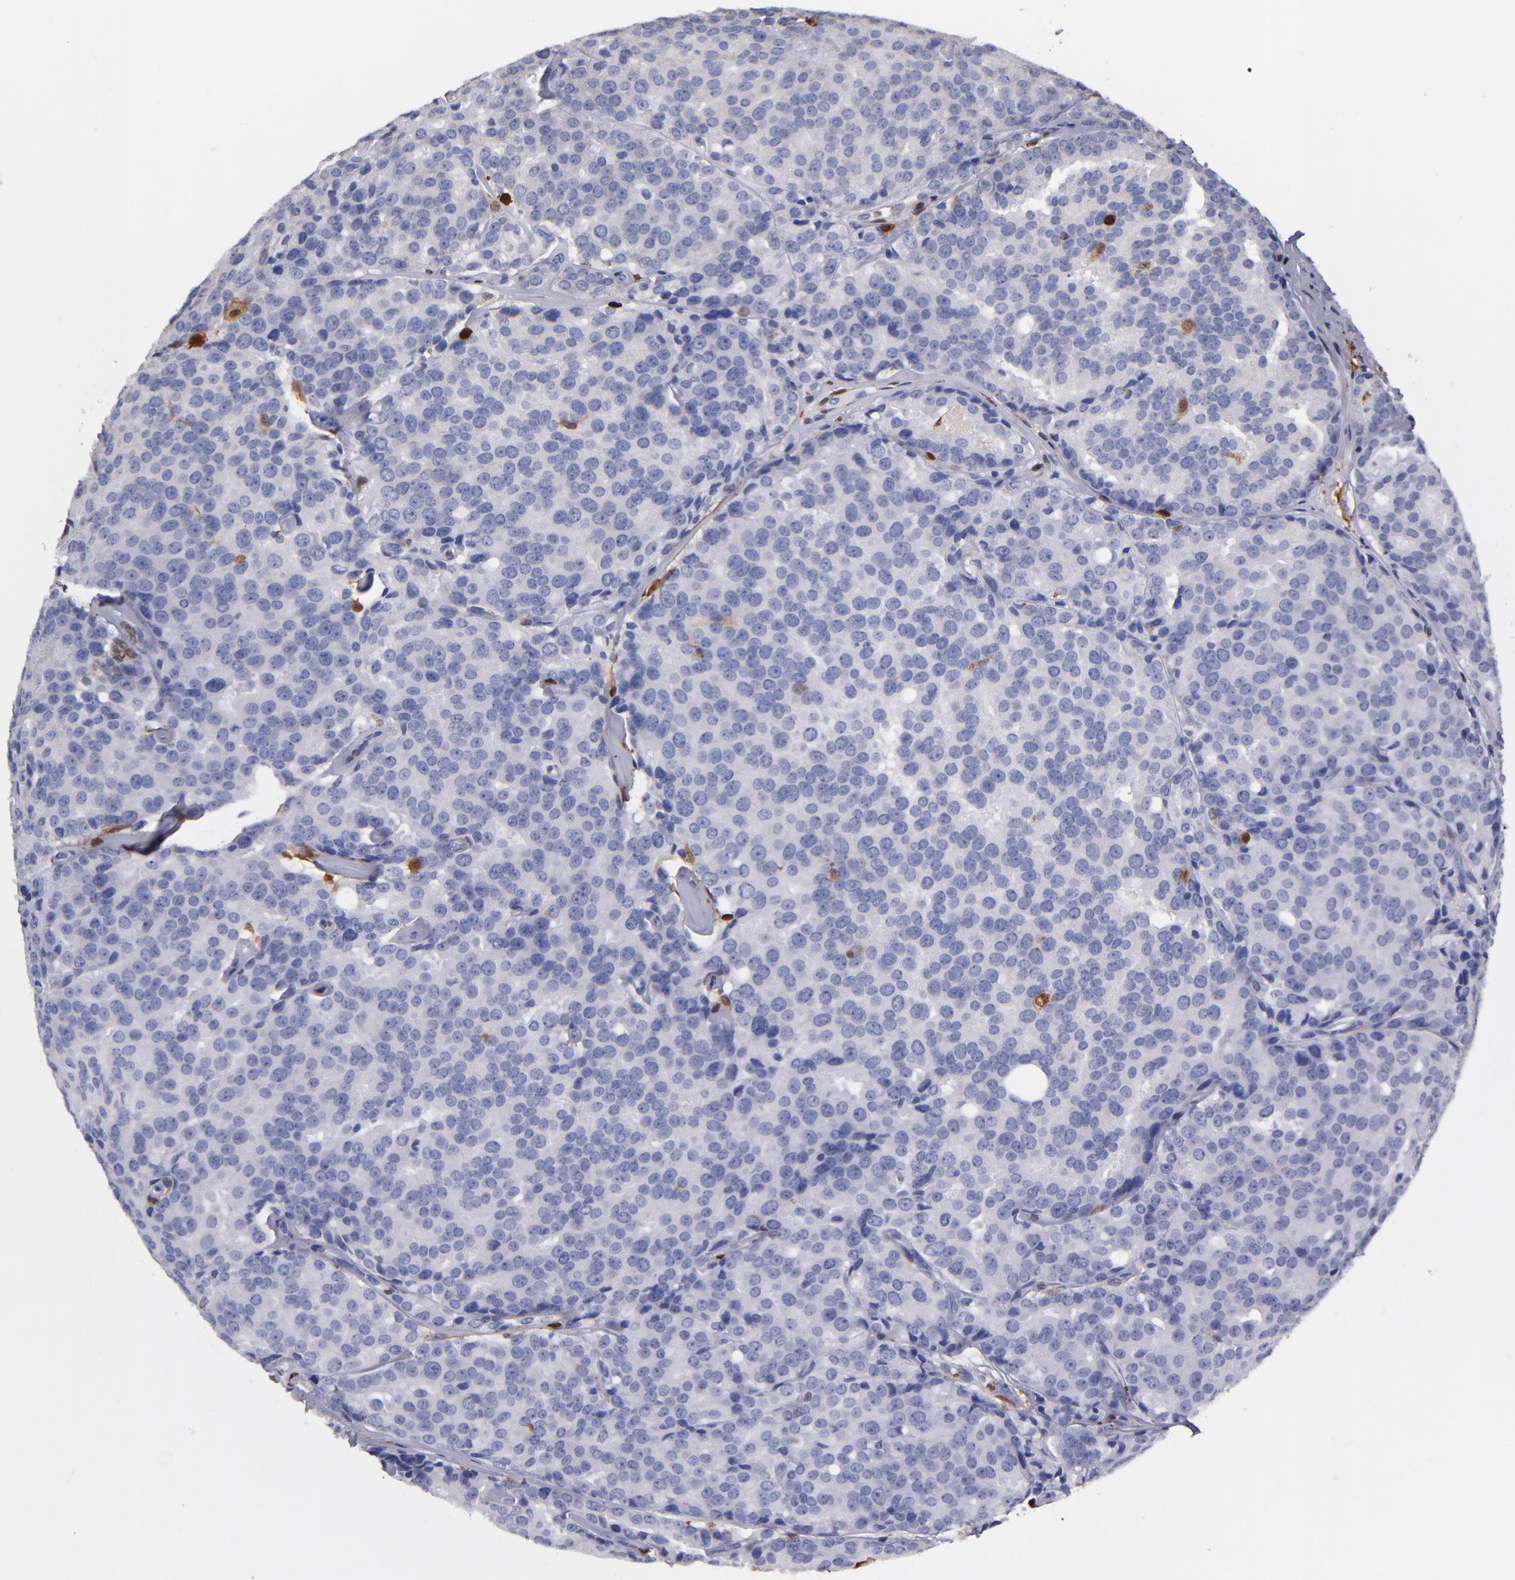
{"staining": {"intensity": "negative", "quantity": "none", "location": "none"}, "tissue": "prostate cancer", "cell_type": "Tumor cells", "image_type": "cancer", "snomed": [{"axis": "morphology", "description": "Adenocarcinoma, High grade"}, {"axis": "topography", "description": "Prostate"}], "caption": "DAB (3,3'-diaminobenzidine) immunohistochemical staining of human prostate cancer (high-grade adenocarcinoma) reveals no significant staining in tumor cells.", "gene": "S100A4", "patient": {"sex": "male", "age": 64}}